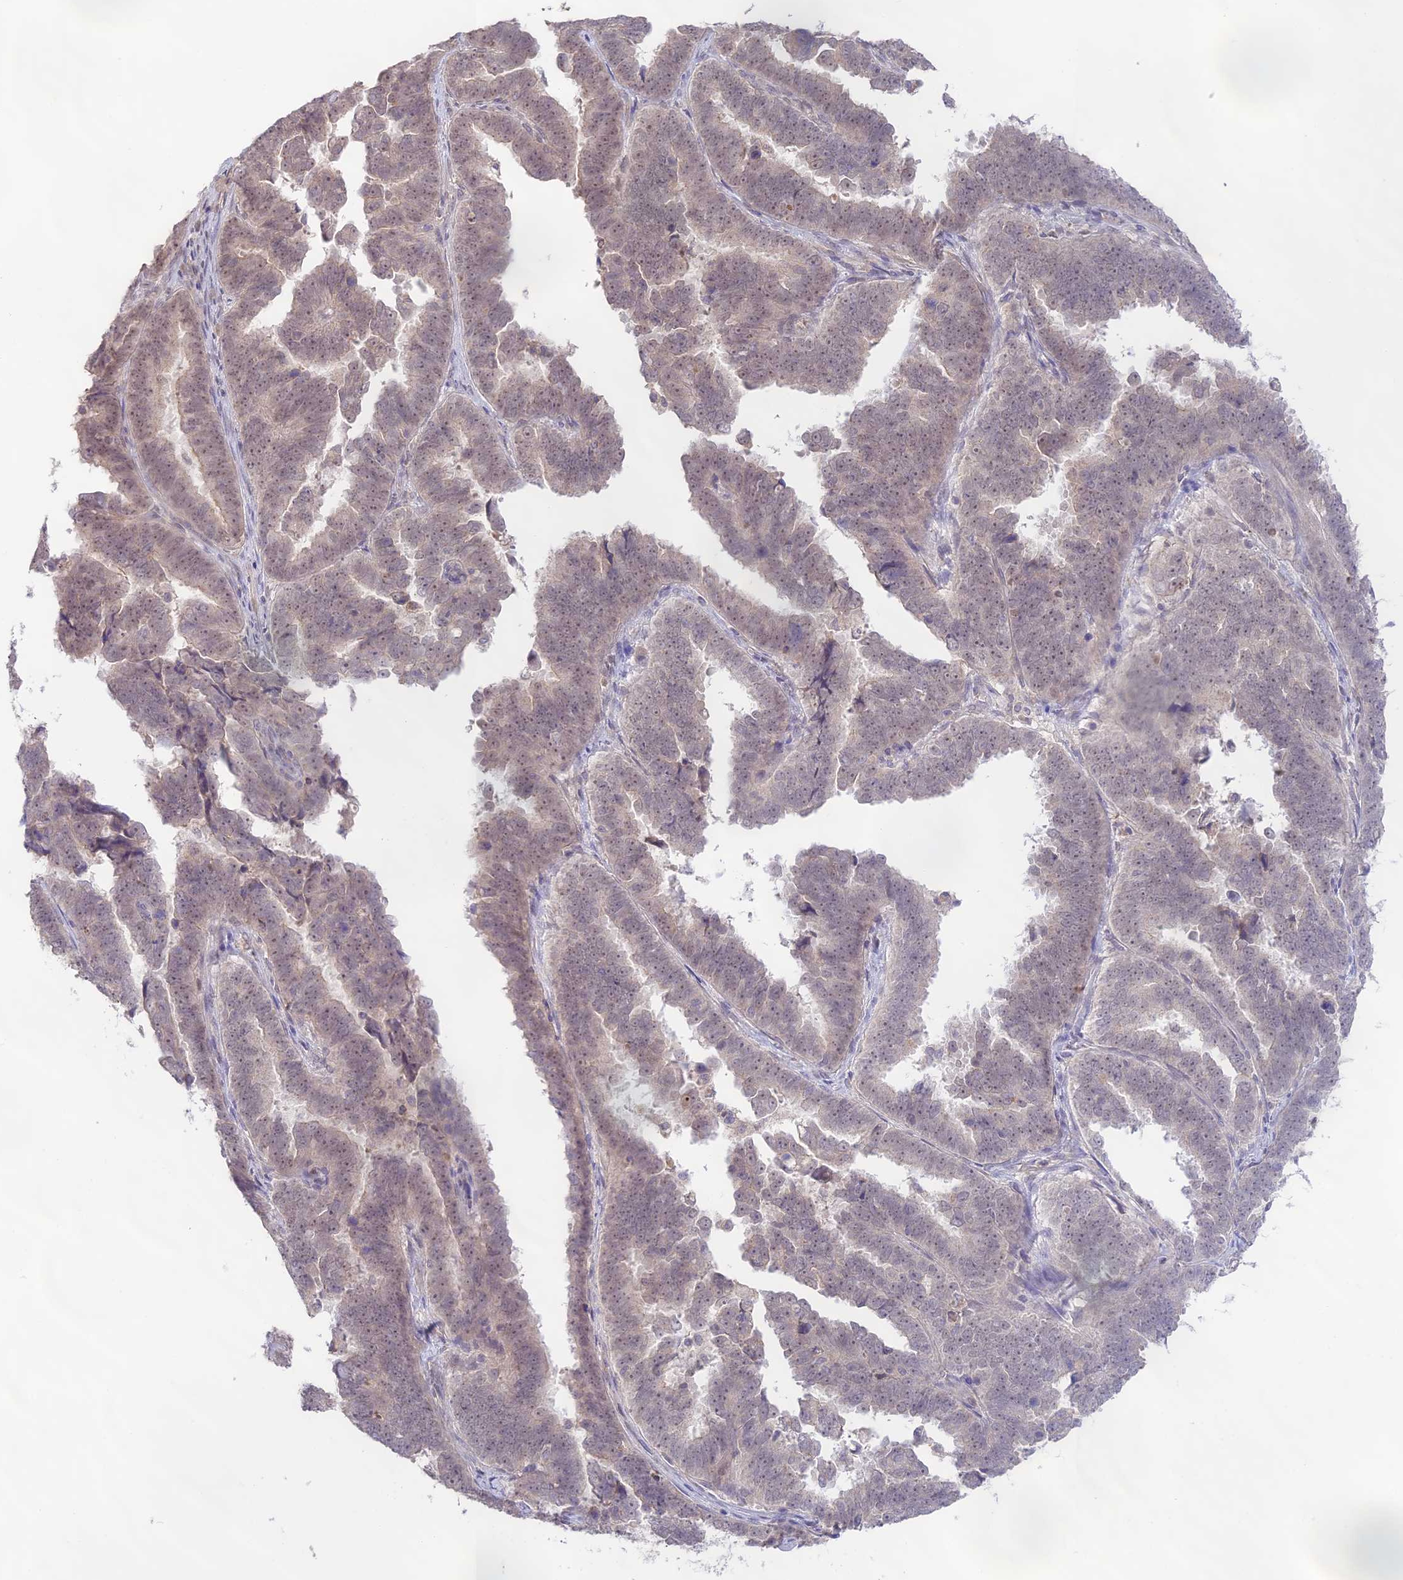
{"staining": {"intensity": "weak", "quantity": ">75%", "location": "nuclear"}, "tissue": "endometrial cancer", "cell_type": "Tumor cells", "image_type": "cancer", "snomed": [{"axis": "morphology", "description": "Adenocarcinoma, NOS"}, {"axis": "topography", "description": "Endometrium"}], "caption": "Endometrial adenocarcinoma stained with DAB (3,3'-diaminobenzidine) IHC reveals low levels of weak nuclear expression in about >75% of tumor cells.", "gene": "CAMSAP3", "patient": {"sex": "female", "age": 75}}